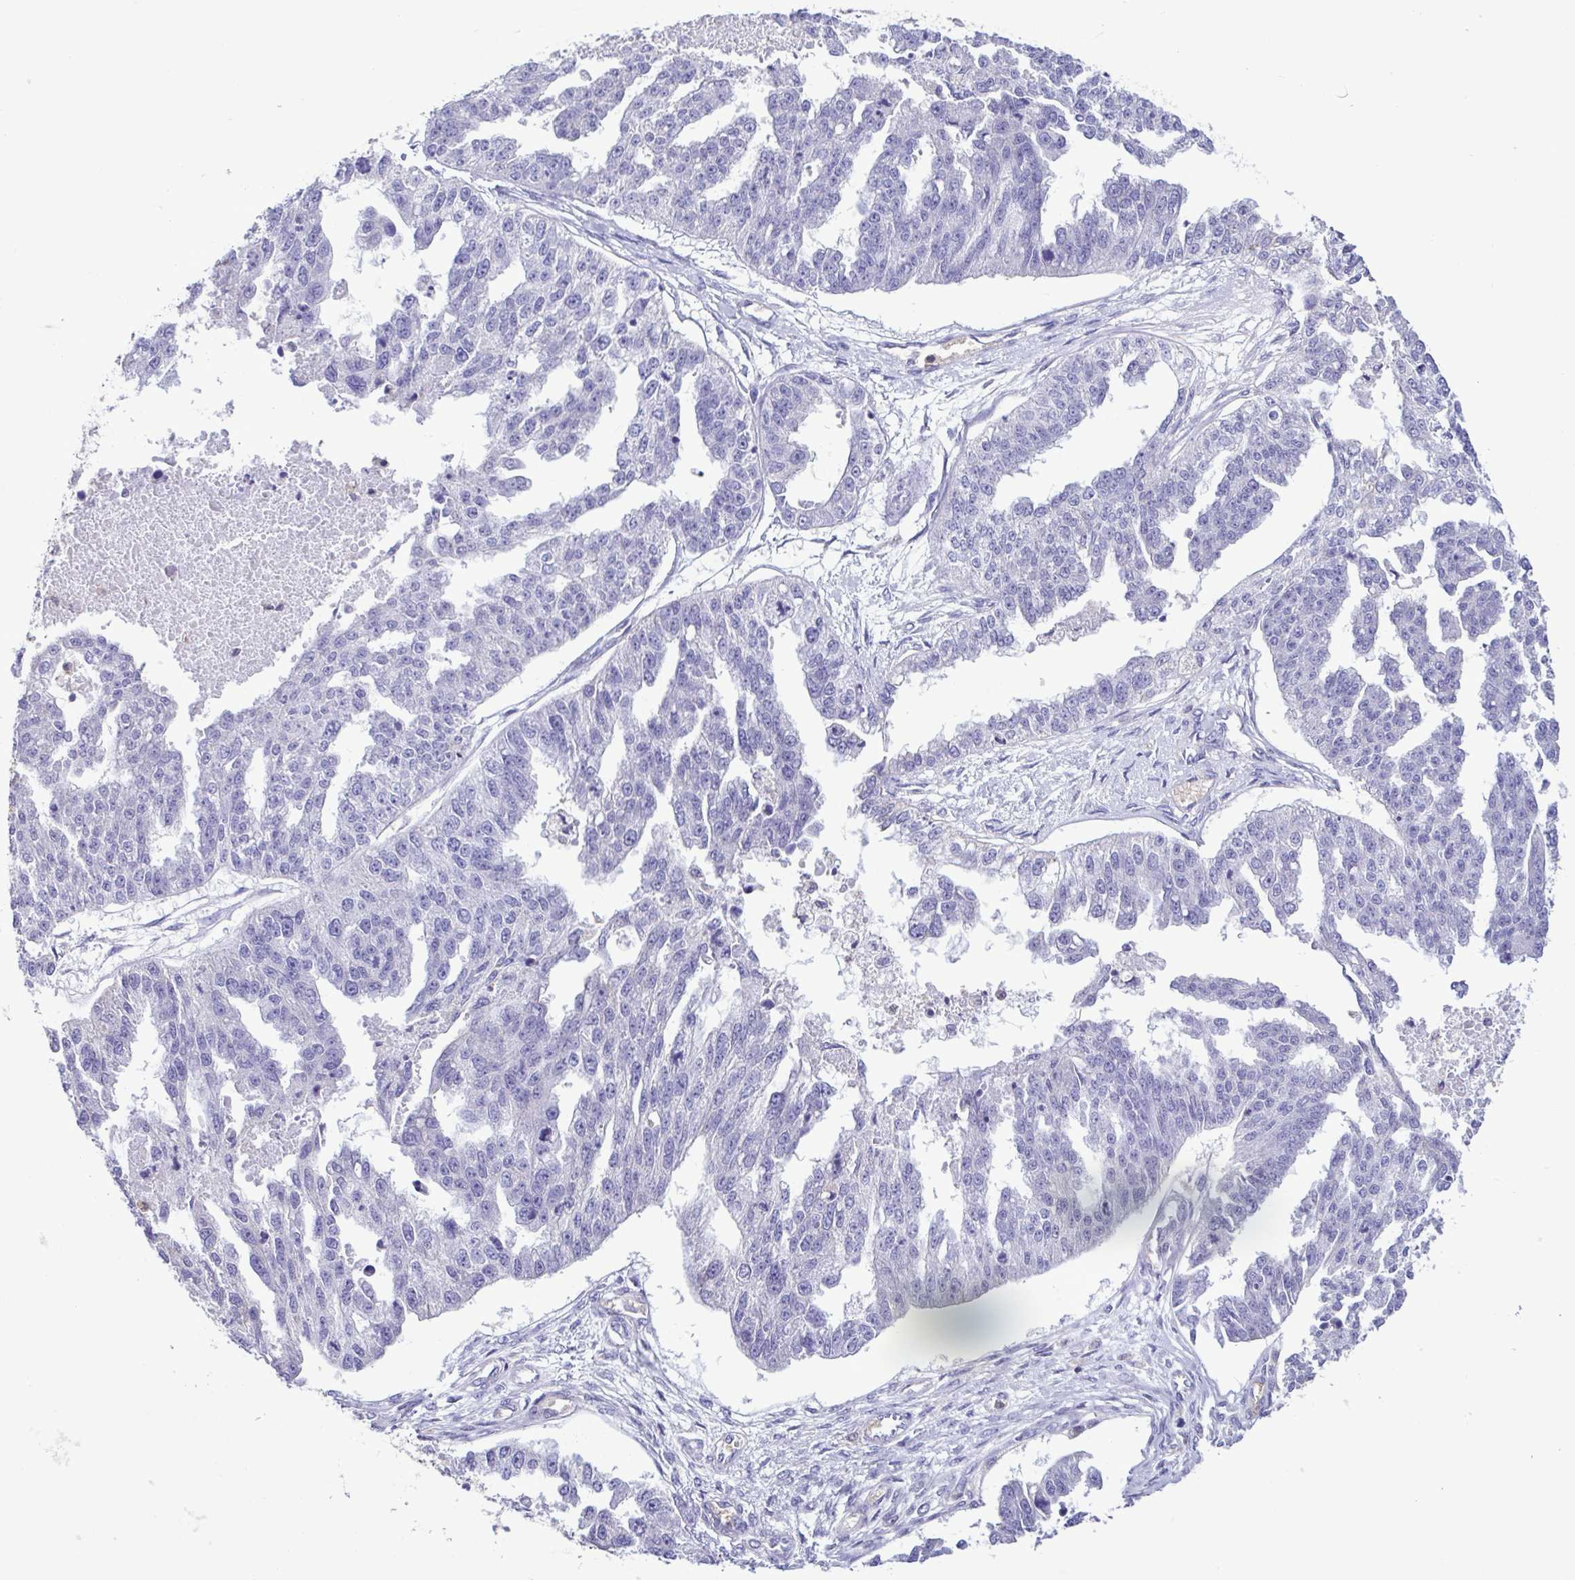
{"staining": {"intensity": "negative", "quantity": "none", "location": "none"}, "tissue": "ovarian cancer", "cell_type": "Tumor cells", "image_type": "cancer", "snomed": [{"axis": "morphology", "description": "Cystadenocarcinoma, serous, NOS"}, {"axis": "topography", "description": "Ovary"}], "caption": "Histopathology image shows no significant protein positivity in tumor cells of ovarian cancer (serous cystadenocarcinoma).", "gene": "CBY2", "patient": {"sex": "female", "age": 58}}